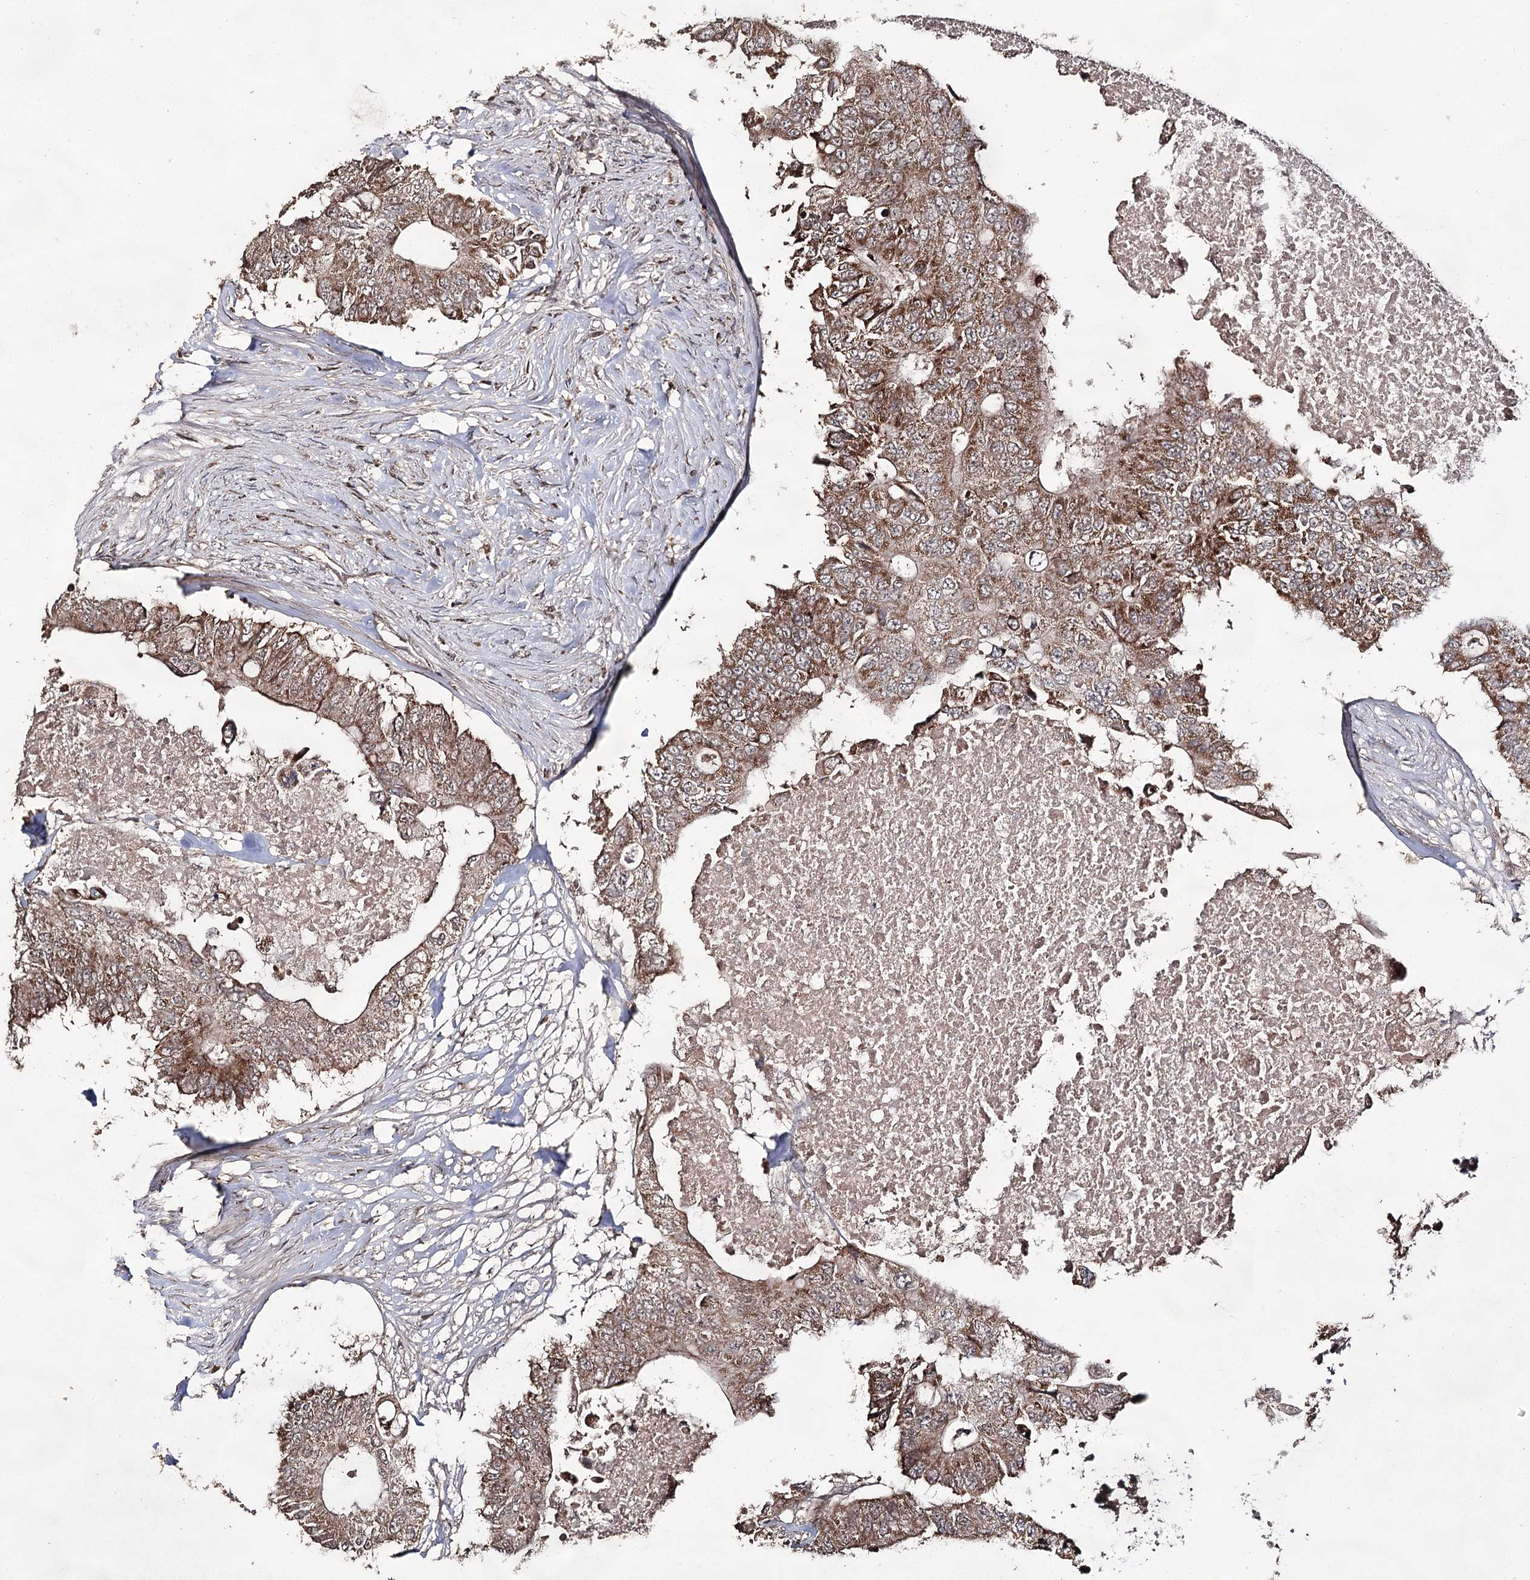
{"staining": {"intensity": "moderate", "quantity": ">75%", "location": "cytoplasmic/membranous,nuclear"}, "tissue": "colorectal cancer", "cell_type": "Tumor cells", "image_type": "cancer", "snomed": [{"axis": "morphology", "description": "Adenocarcinoma, NOS"}, {"axis": "topography", "description": "Colon"}], "caption": "This is an image of immunohistochemistry staining of colorectal cancer, which shows moderate staining in the cytoplasmic/membranous and nuclear of tumor cells.", "gene": "ACTR6", "patient": {"sex": "male", "age": 71}}